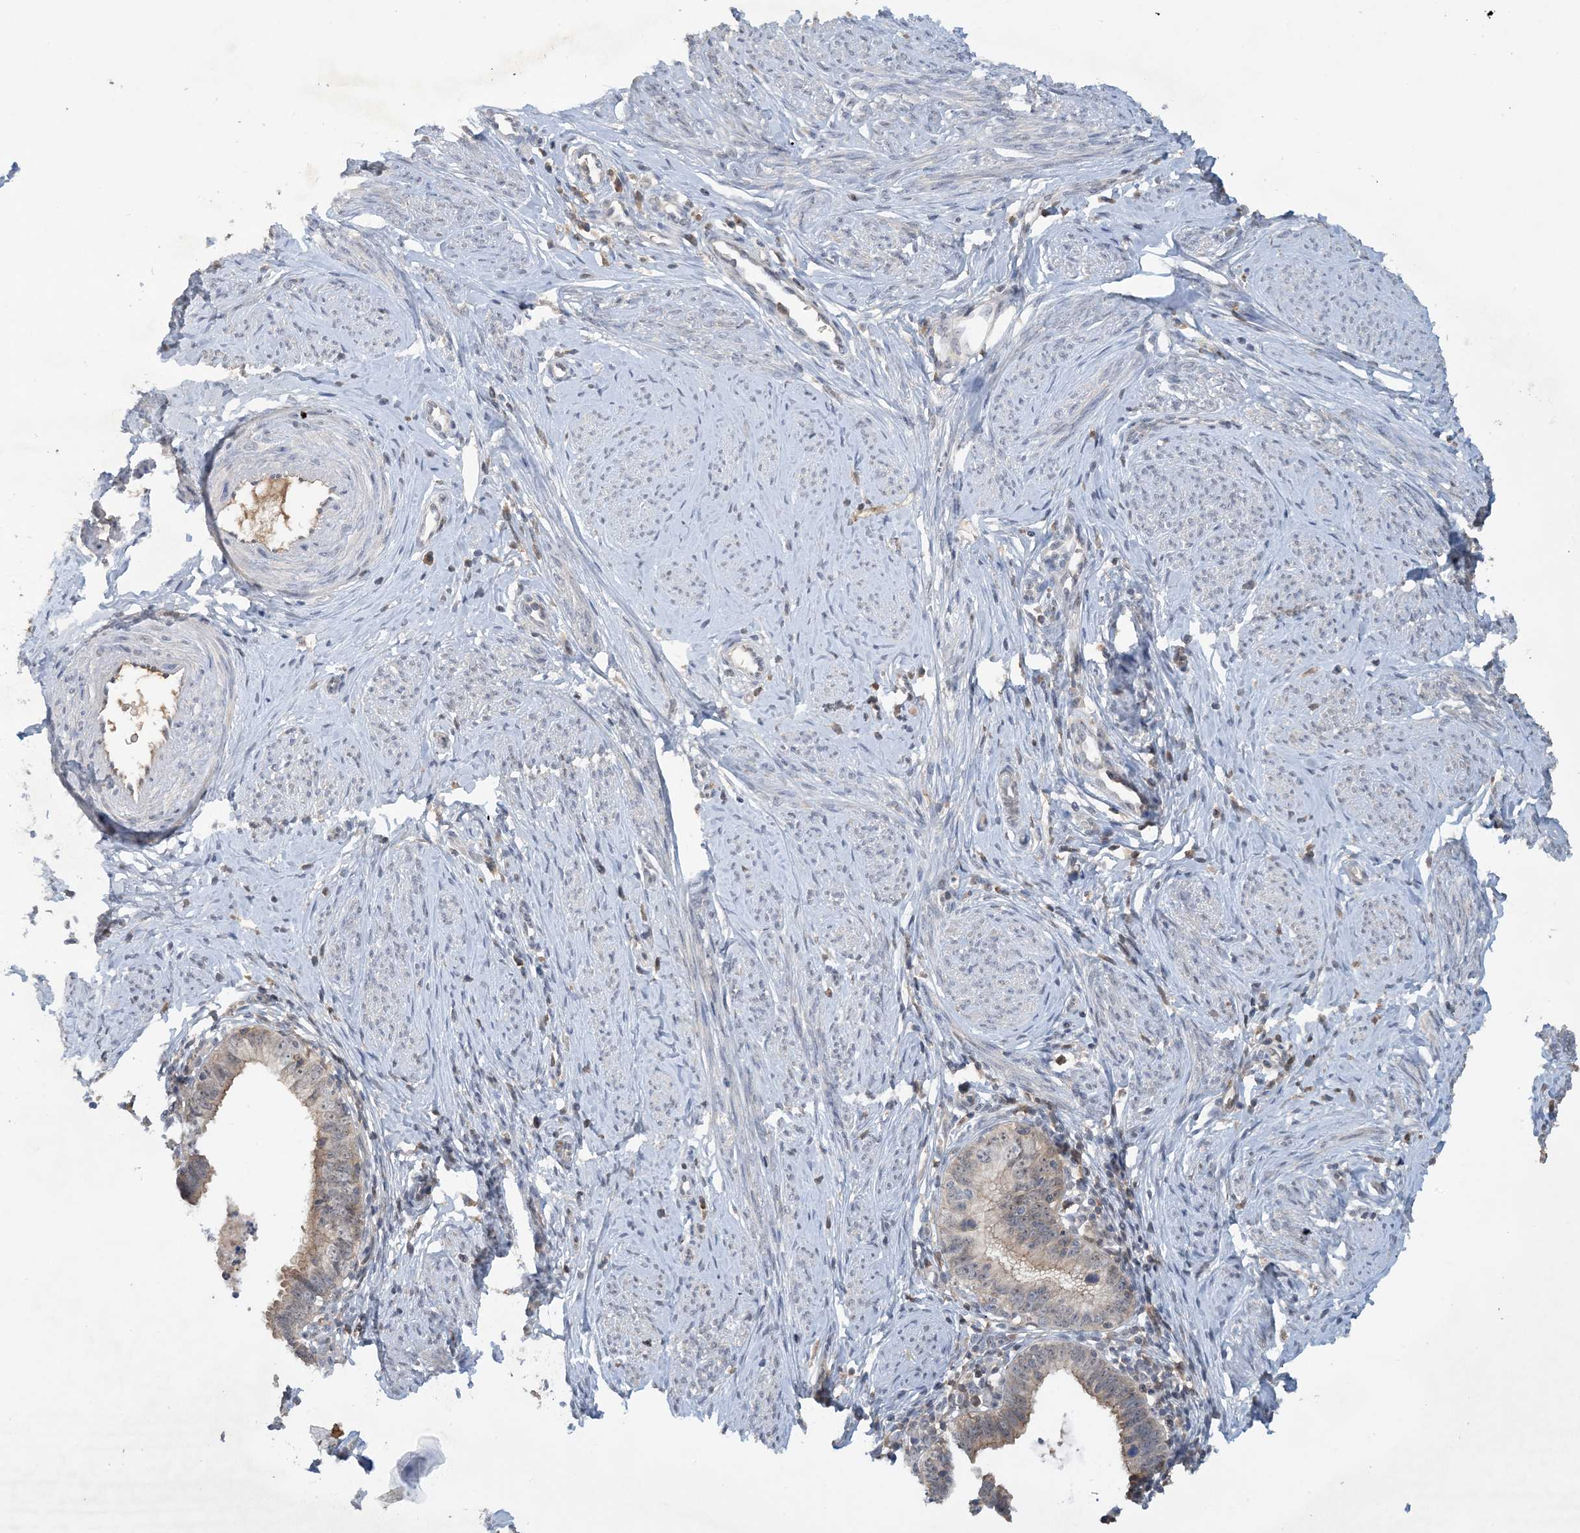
{"staining": {"intensity": "weak", "quantity": ">75%", "location": "cytoplasmic/membranous,nuclear"}, "tissue": "cervical cancer", "cell_type": "Tumor cells", "image_type": "cancer", "snomed": [{"axis": "morphology", "description": "Adenocarcinoma, NOS"}, {"axis": "topography", "description": "Cervix"}], "caption": "This micrograph shows IHC staining of cervical adenocarcinoma, with low weak cytoplasmic/membranous and nuclear staining in about >75% of tumor cells.", "gene": "UBE2E1", "patient": {"sex": "female", "age": 36}}